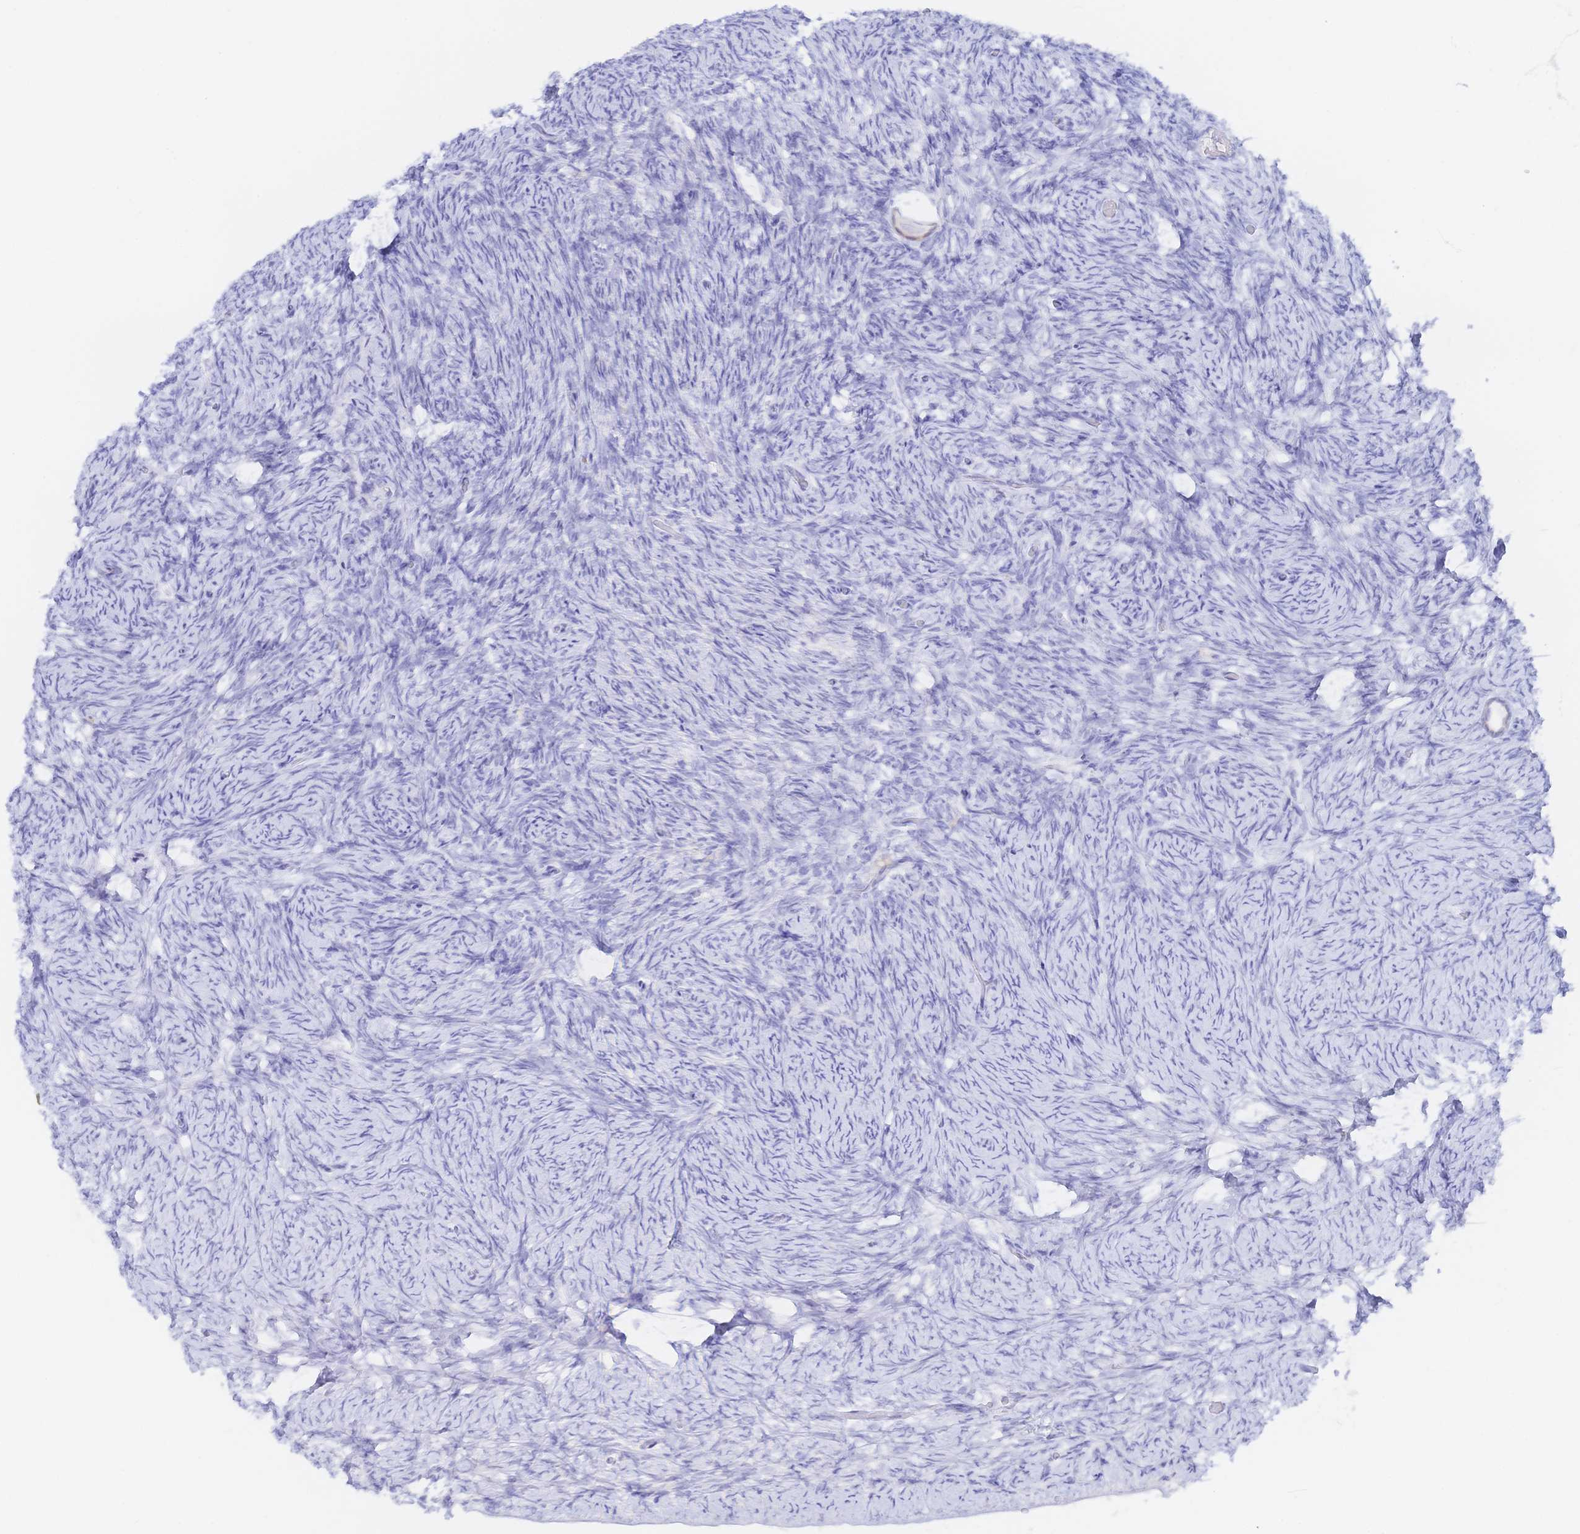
{"staining": {"intensity": "negative", "quantity": "none", "location": "none"}, "tissue": "ovary", "cell_type": "Follicle cells", "image_type": "normal", "snomed": [{"axis": "morphology", "description": "Normal tissue, NOS"}, {"axis": "topography", "description": "Ovary"}], "caption": "This is a image of immunohistochemistry (IHC) staining of benign ovary, which shows no positivity in follicle cells.", "gene": "KCNH6", "patient": {"sex": "female", "age": 34}}